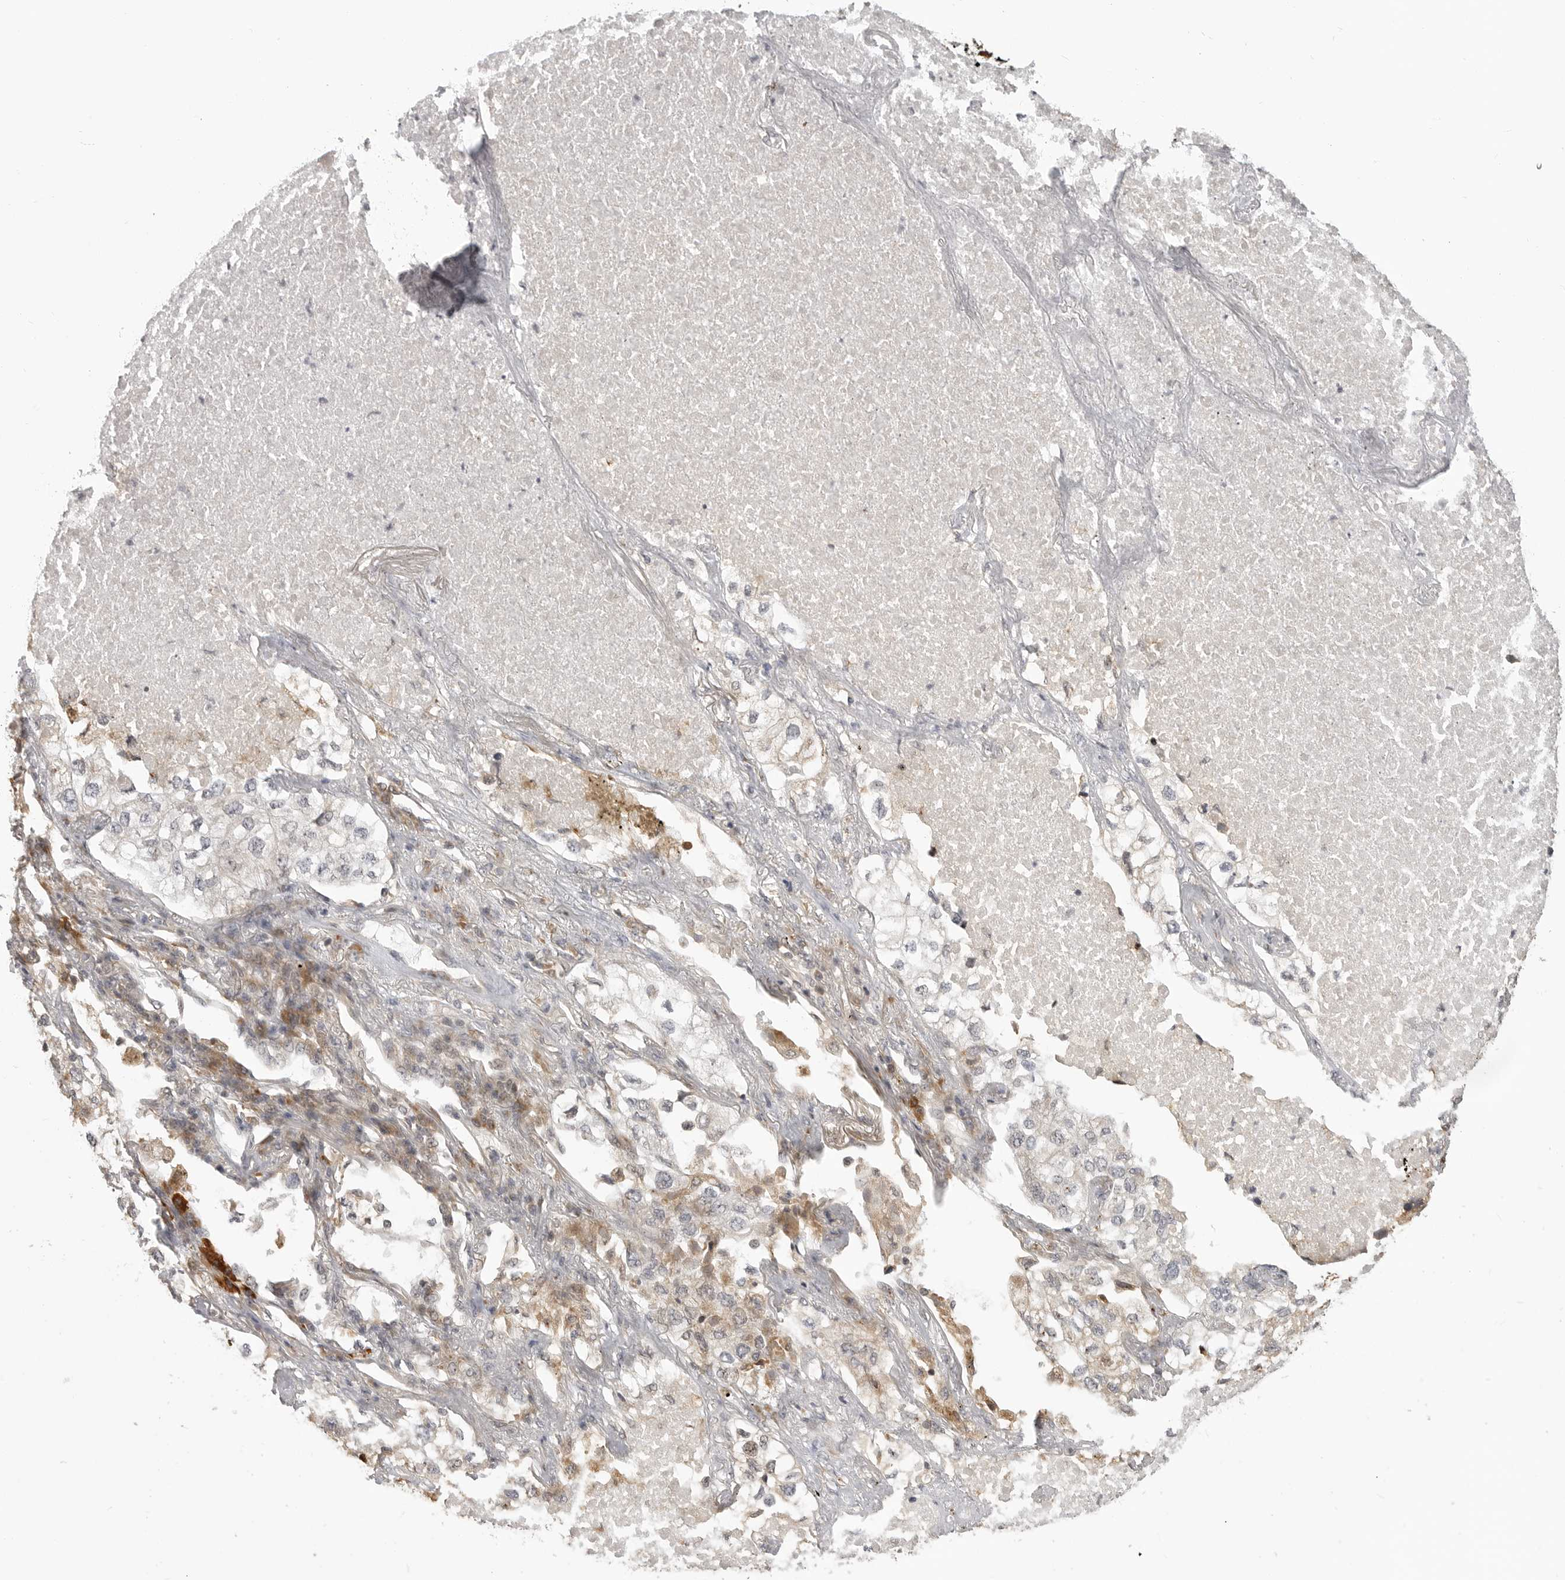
{"staining": {"intensity": "negative", "quantity": "none", "location": "none"}, "tissue": "lung cancer", "cell_type": "Tumor cells", "image_type": "cancer", "snomed": [{"axis": "morphology", "description": "Adenocarcinoma, NOS"}, {"axis": "topography", "description": "Lung"}], "caption": "Image shows no significant protein positivity in tumor cells of lung adenocarcinoma.", "gene": "IDO1", "patient": {"sex": "male", "age": 63}}